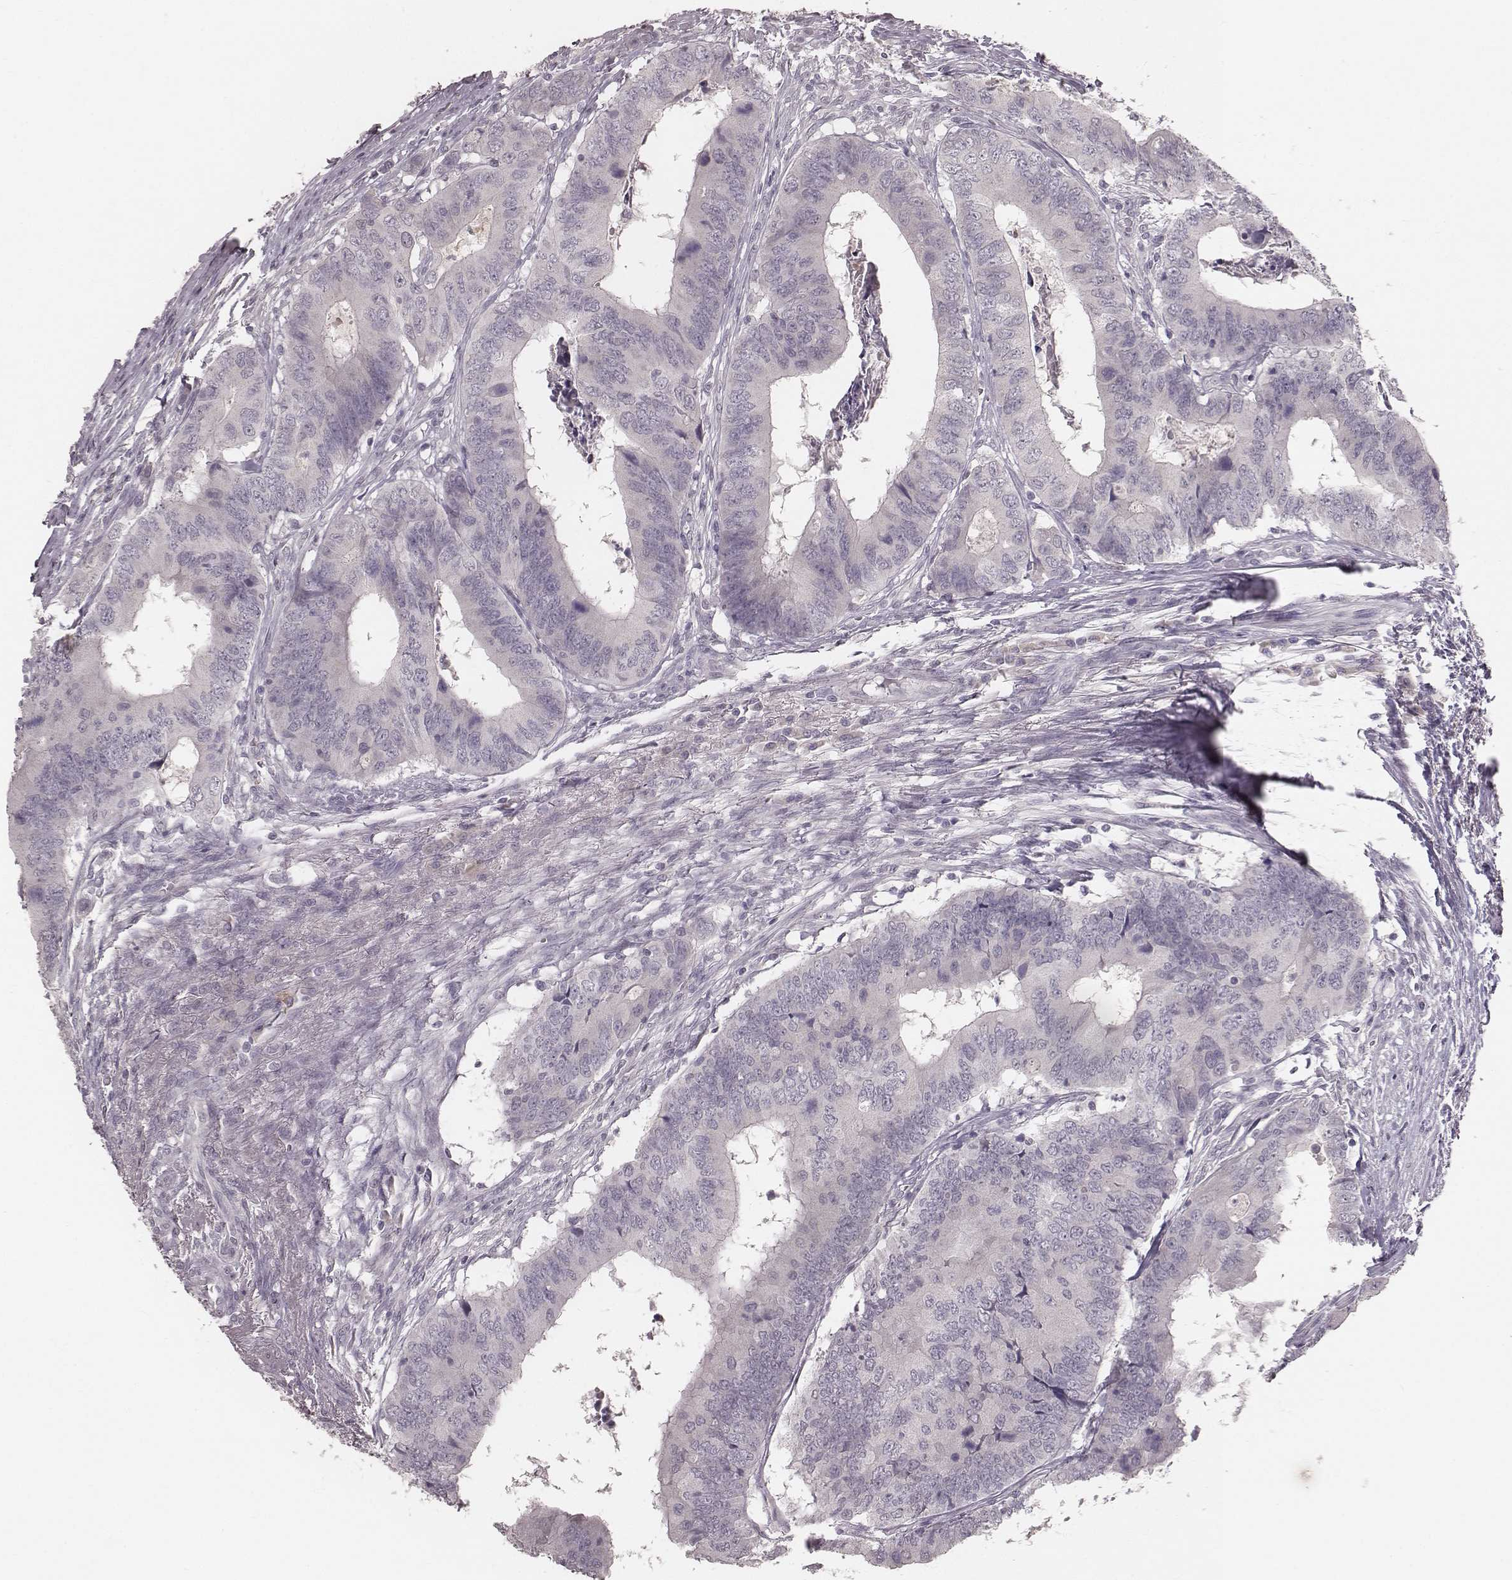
{"staining": {"intensity": "negative", "quantity": "none", "location": "none"}, "tissue": "colorectal cancer", "cell_type": "Tumor cells", "image_type": "cancer", "snomed": [{"axis": "morphology", "description": "Adenocarcinoma, NOS"}, {"axis": "topography", "description": "Colon"}], "caption": "Immunohistochemistry photomicrograph of neoplastic tissue: human colorectal cancer (adenocarcinoma) stained with DAB (3,3'-diaminobenzidine) displays no significant protein staining in tumor cells.", "gene": "LY6K", "patient": {"sex": "male", "age": 53}}